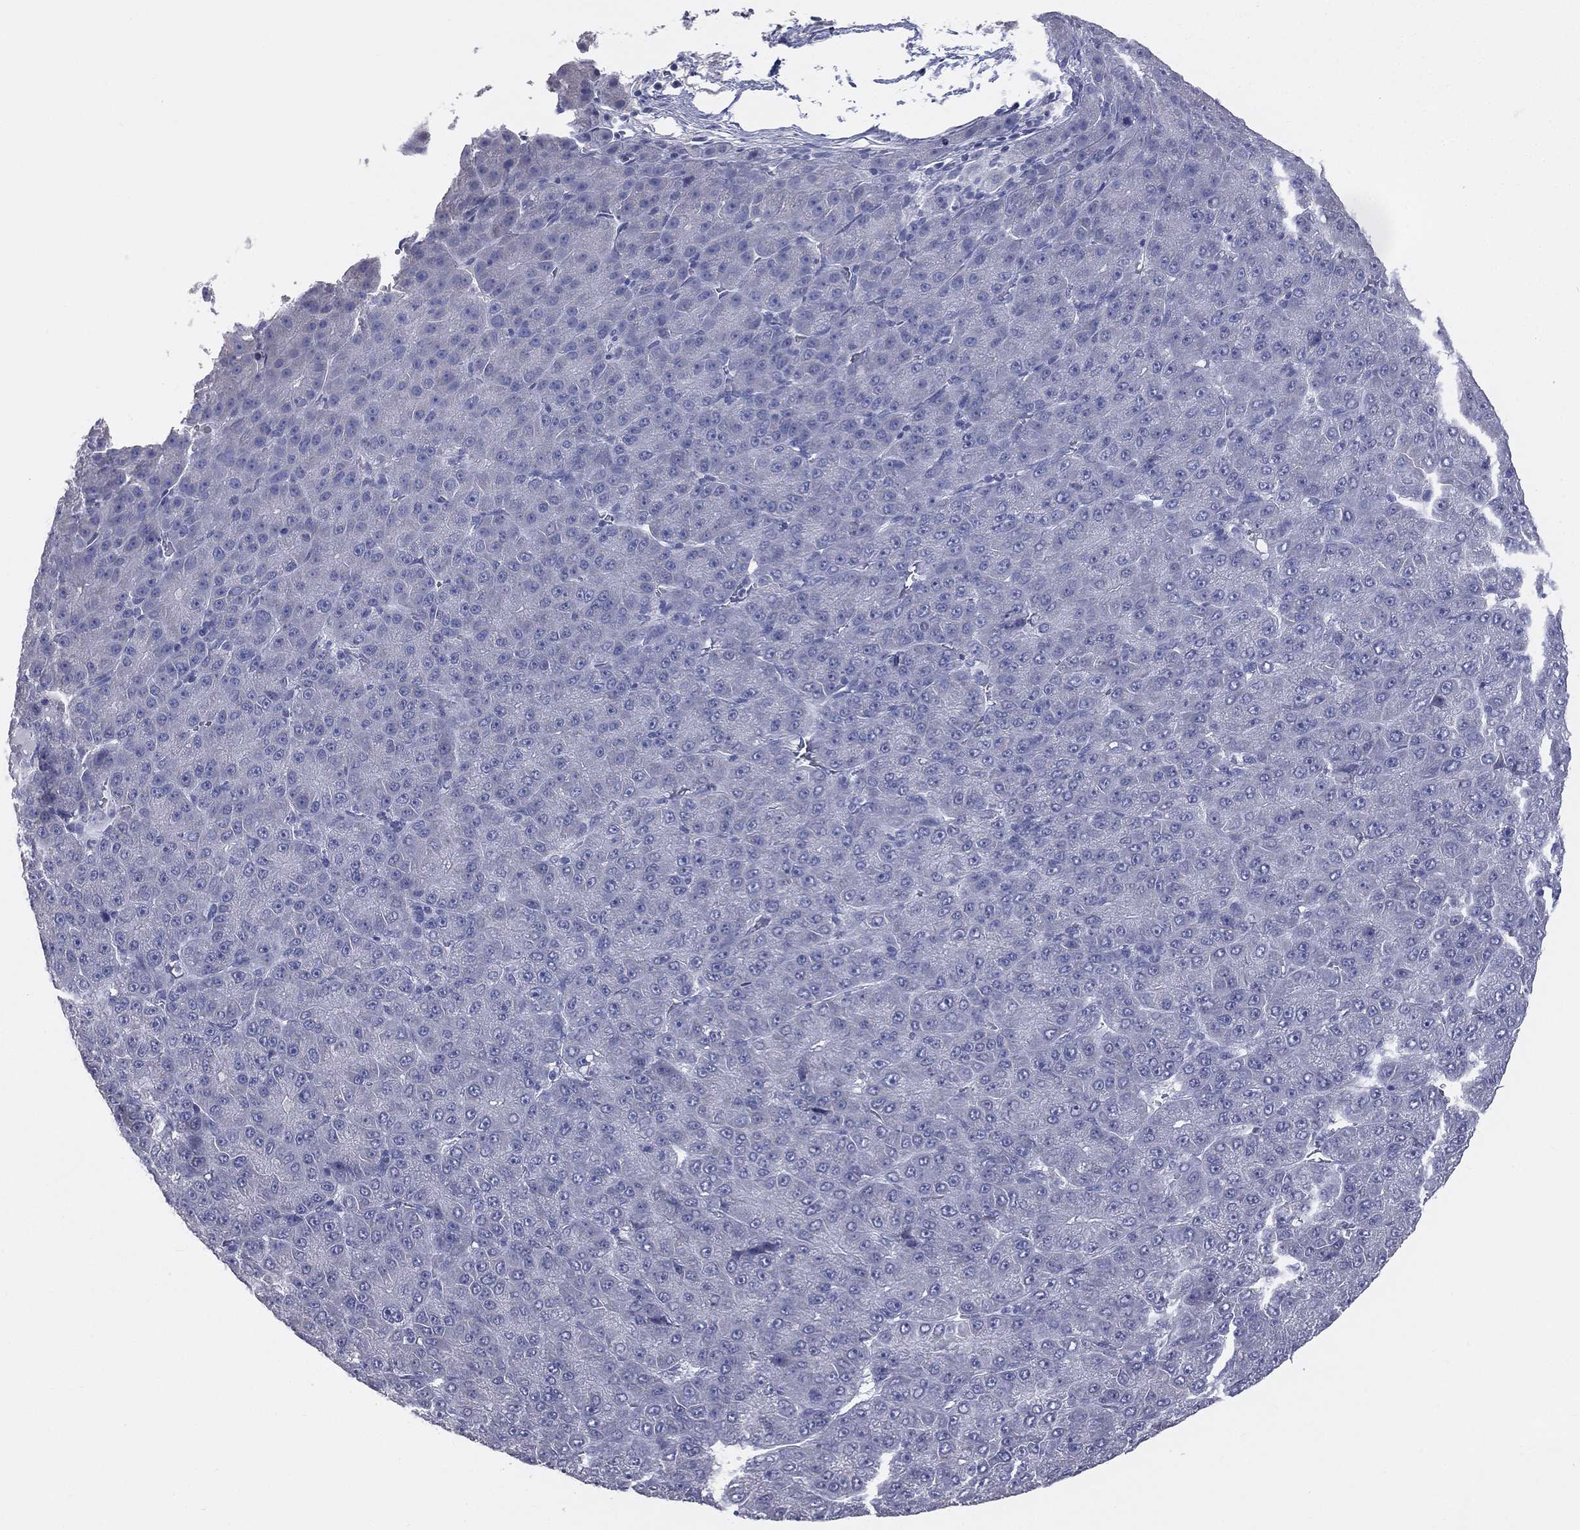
{"staining": {"intensity": "negative", "quantity": "none", "location": "none"}, "tissue": "liver cancer", "cell_type": "Tumor cells", "image_type": "cancer", "snomed": [{"axis": "morphology", "description": "Carcinoma, Hepatocellular, NOS"}, {"axis": "topography", "description": "Liver"}], "caption": "This is an immunohistochemistry (IHC) histopathology image of liver hepatocellular carcinoma. There is no staining in tumor cells.", "gene": "STK31", "patient": {"sex": "male", "age": 67}}